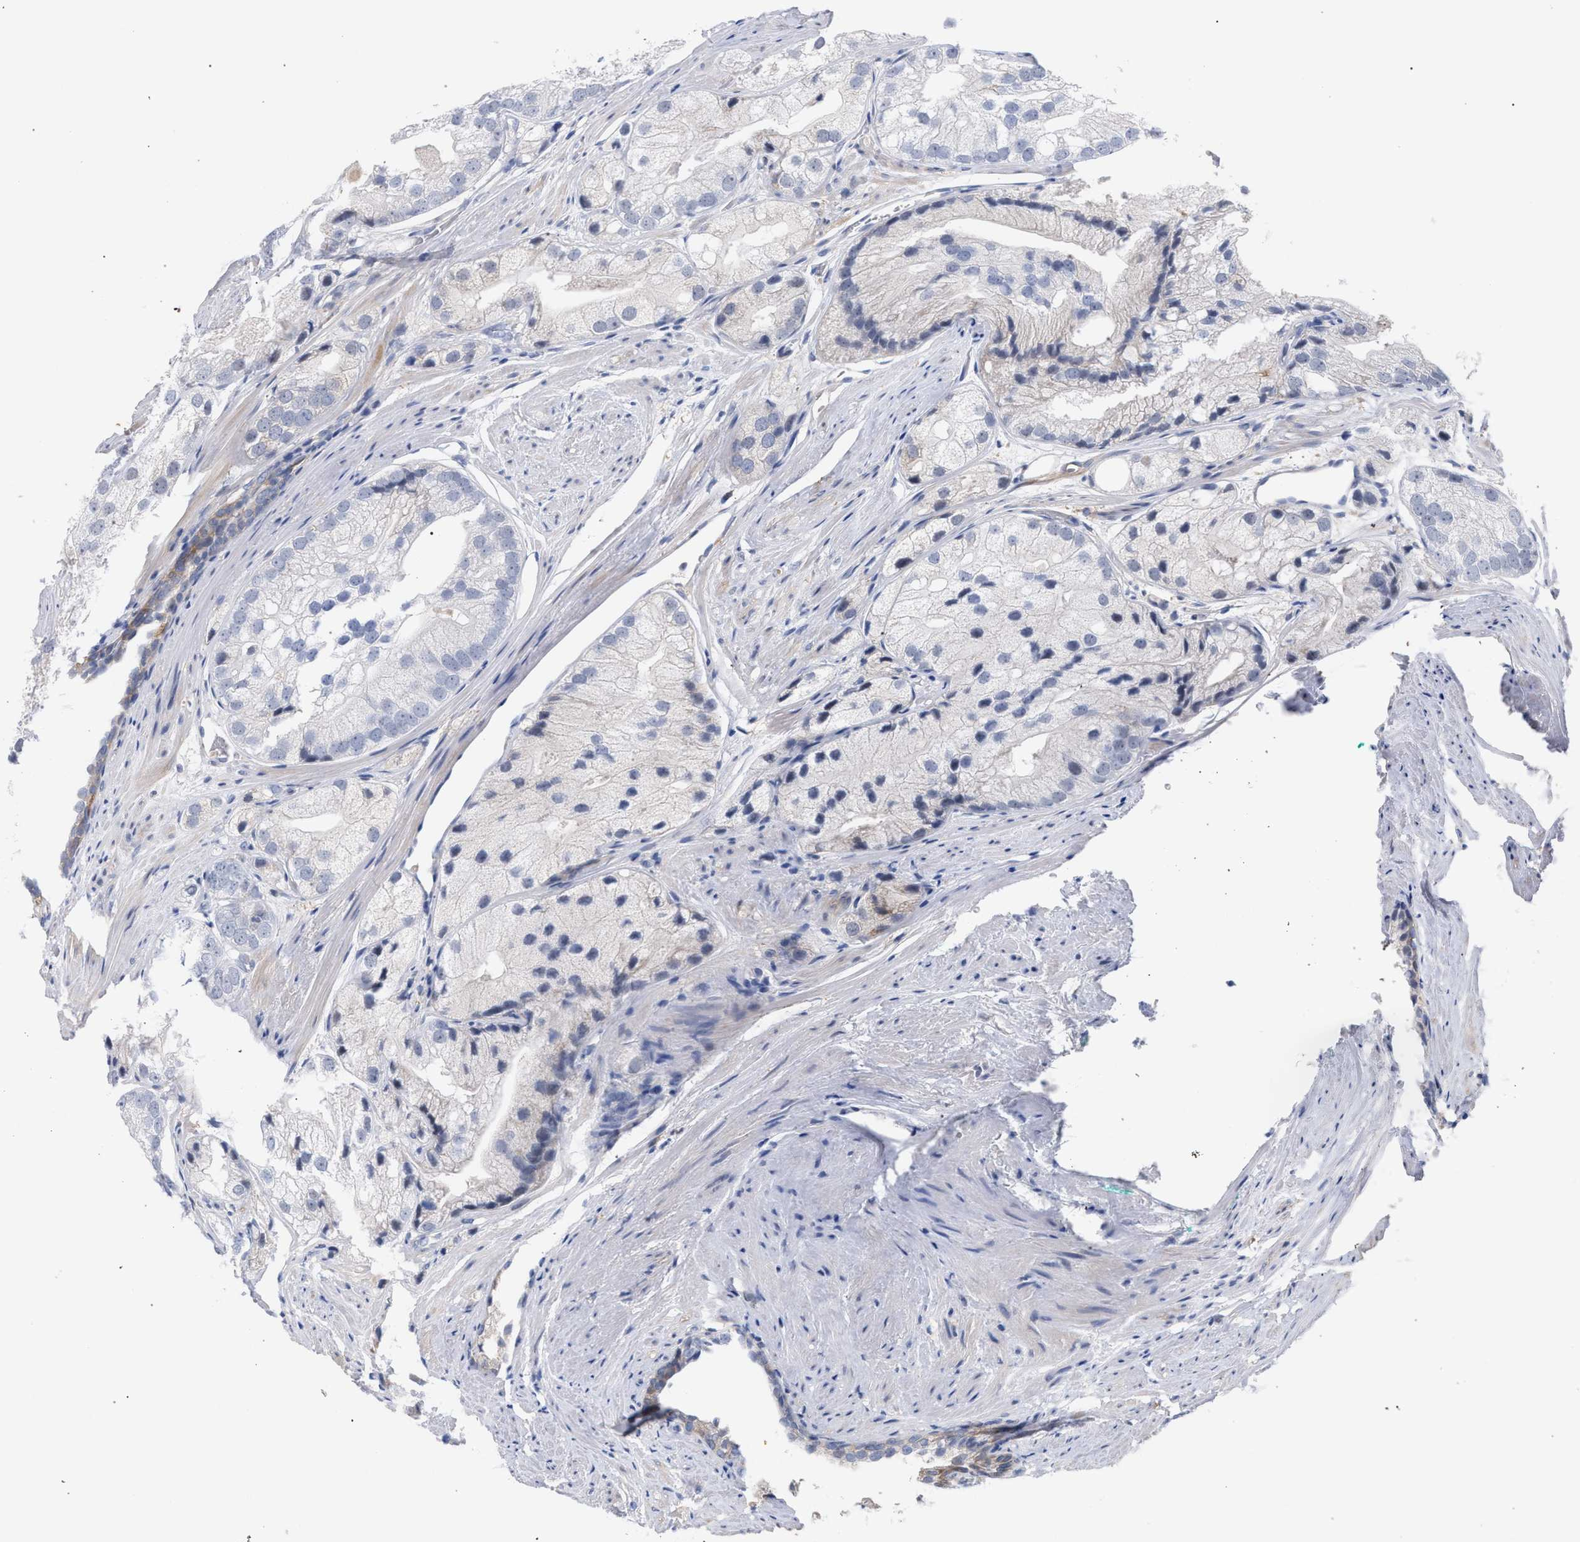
{"staining": {"intensity": "negative", "quantity": "none", "location": "none"}, "tissue": "prostate cancer", "cell_type": "Tumor cells", "image_type": "cancer", "snomed": [{"axis": "morphology", "description": "Adenocarcinoma, Low grade"}, {"axis": "topography", "description": "Prostate"}], "caption": "There is no significant positivity in tumor cells of low-grade adenocarcinoma (prostate). Nuclei are stained in blue.", "gene": "FHOD3", "patient": {"sex": "male", "age": 69}}